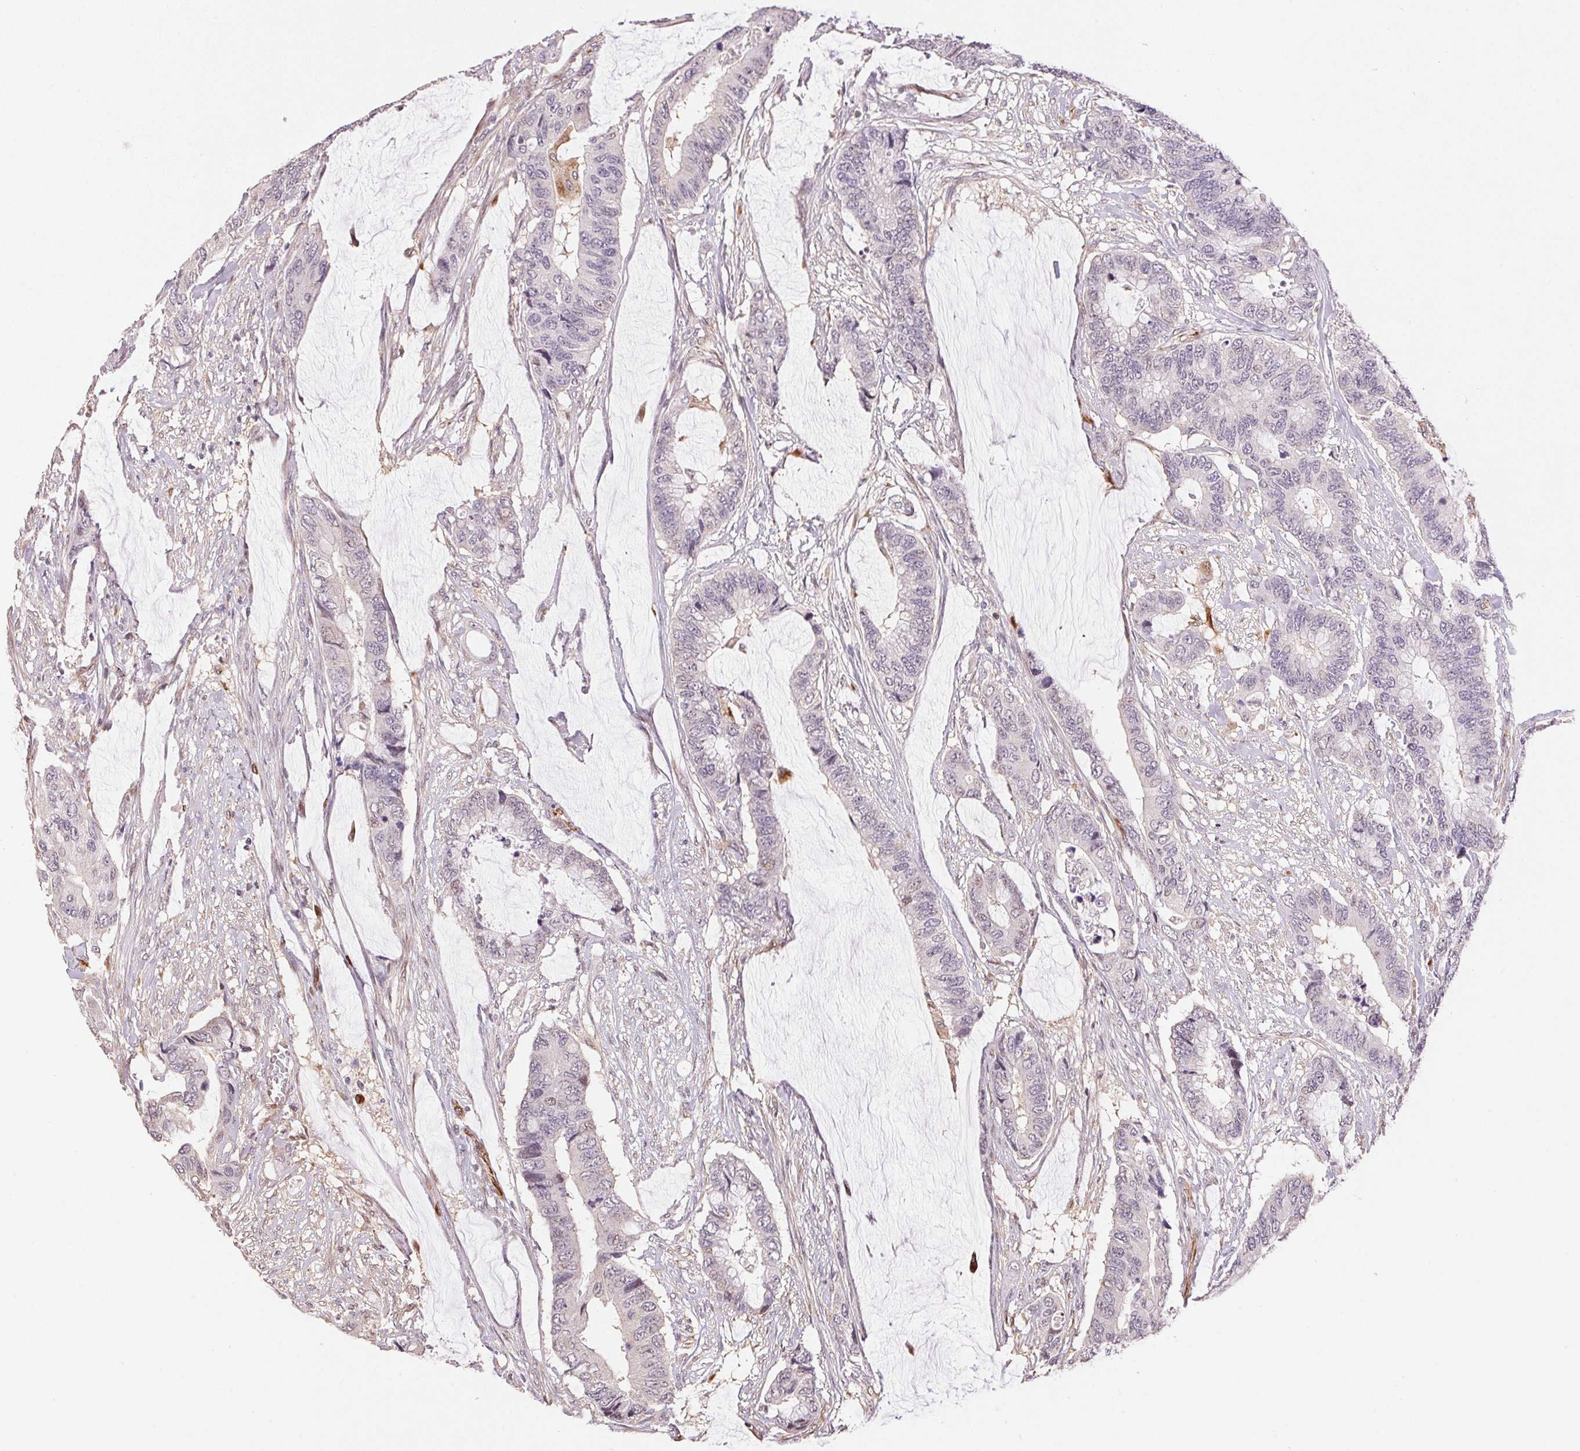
{"staining": {"intensity": "negative", "quantity": "none", "location": "none"}, "tissue": "colorectal cancer", "cell_type": "Tumor cells", "image_type": "cancer", "snomed": [{"axis": "morphology", "description": "Adenocarcinoma, NOS"}, {"axis": "topography", "description": "Rectum"}], "caption": "Tumor cells show no significant protein staining in colorectal cancer (adenocarcinoma).", "gene": "GYG2", "patient": {"sex": "female", "age": 59}}